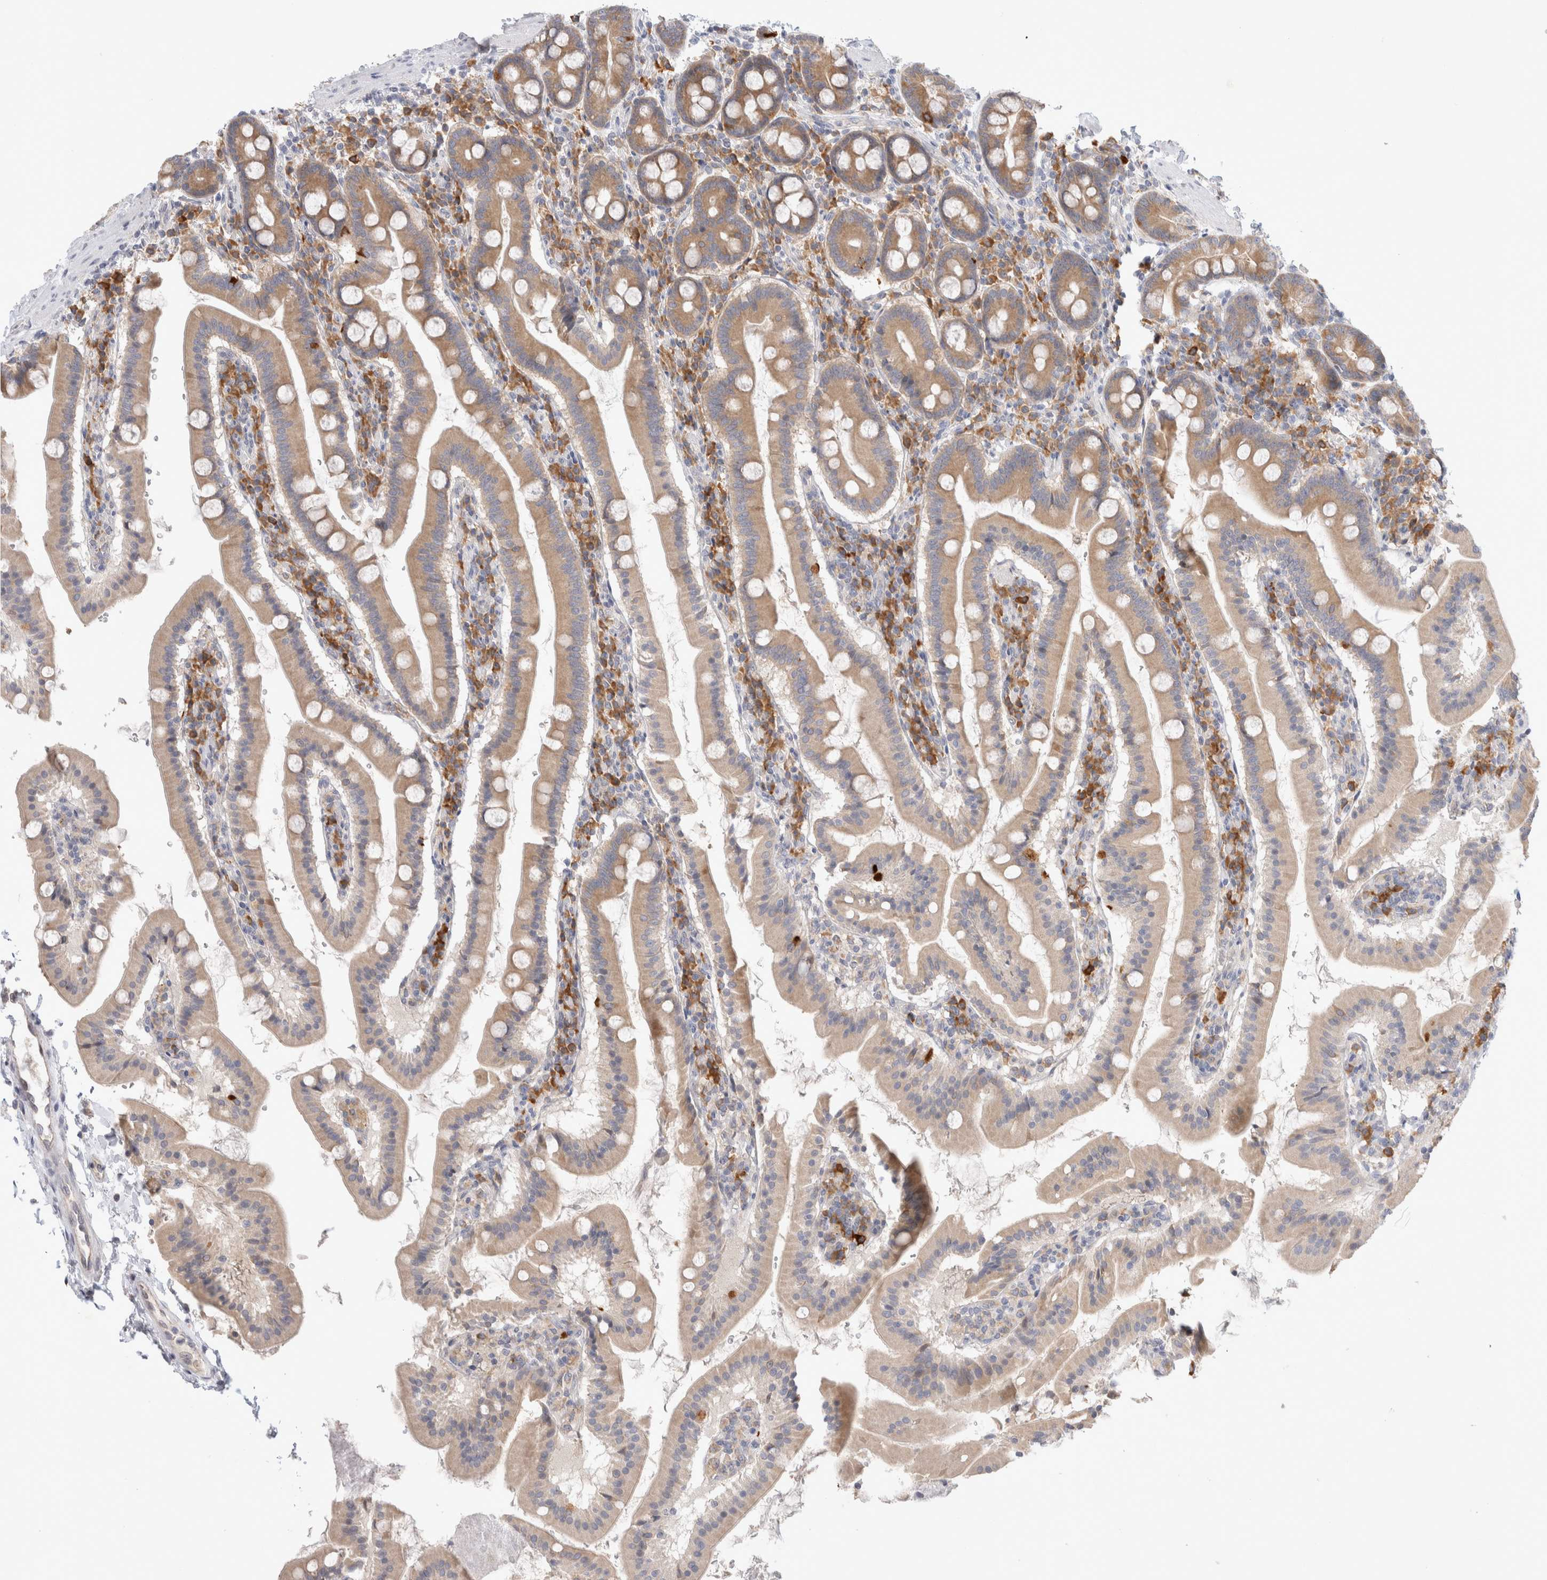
{"staining": {"intensity": "moderate", "quantity": ">75%", "location": "cytoplasmic/membranous"}, "tissue": "duodenum", "cell_type": "Glandular cells", "image_type": "normal", "snomed": [{"axis": "morphology", "description": "Normal tissue, NOS"}, {"axis": "morphology", "description": "Adenocarcinoma, NOS"}, {"axis": "topography", "description": "Pancreas"}, {"axis": "topography", "description": "Duodenum"}], "caption": "Immunohistochemical staining of normal duodenum demonstrates medium levels of moderate cytoplasmic/membranous positivity in about >75% of glandular cells. (brown staining indicates protein expression, while blue staining denotes nuclei).", "gene": "NEDD4L", "patient": {"sex": "male", "age": 50}}